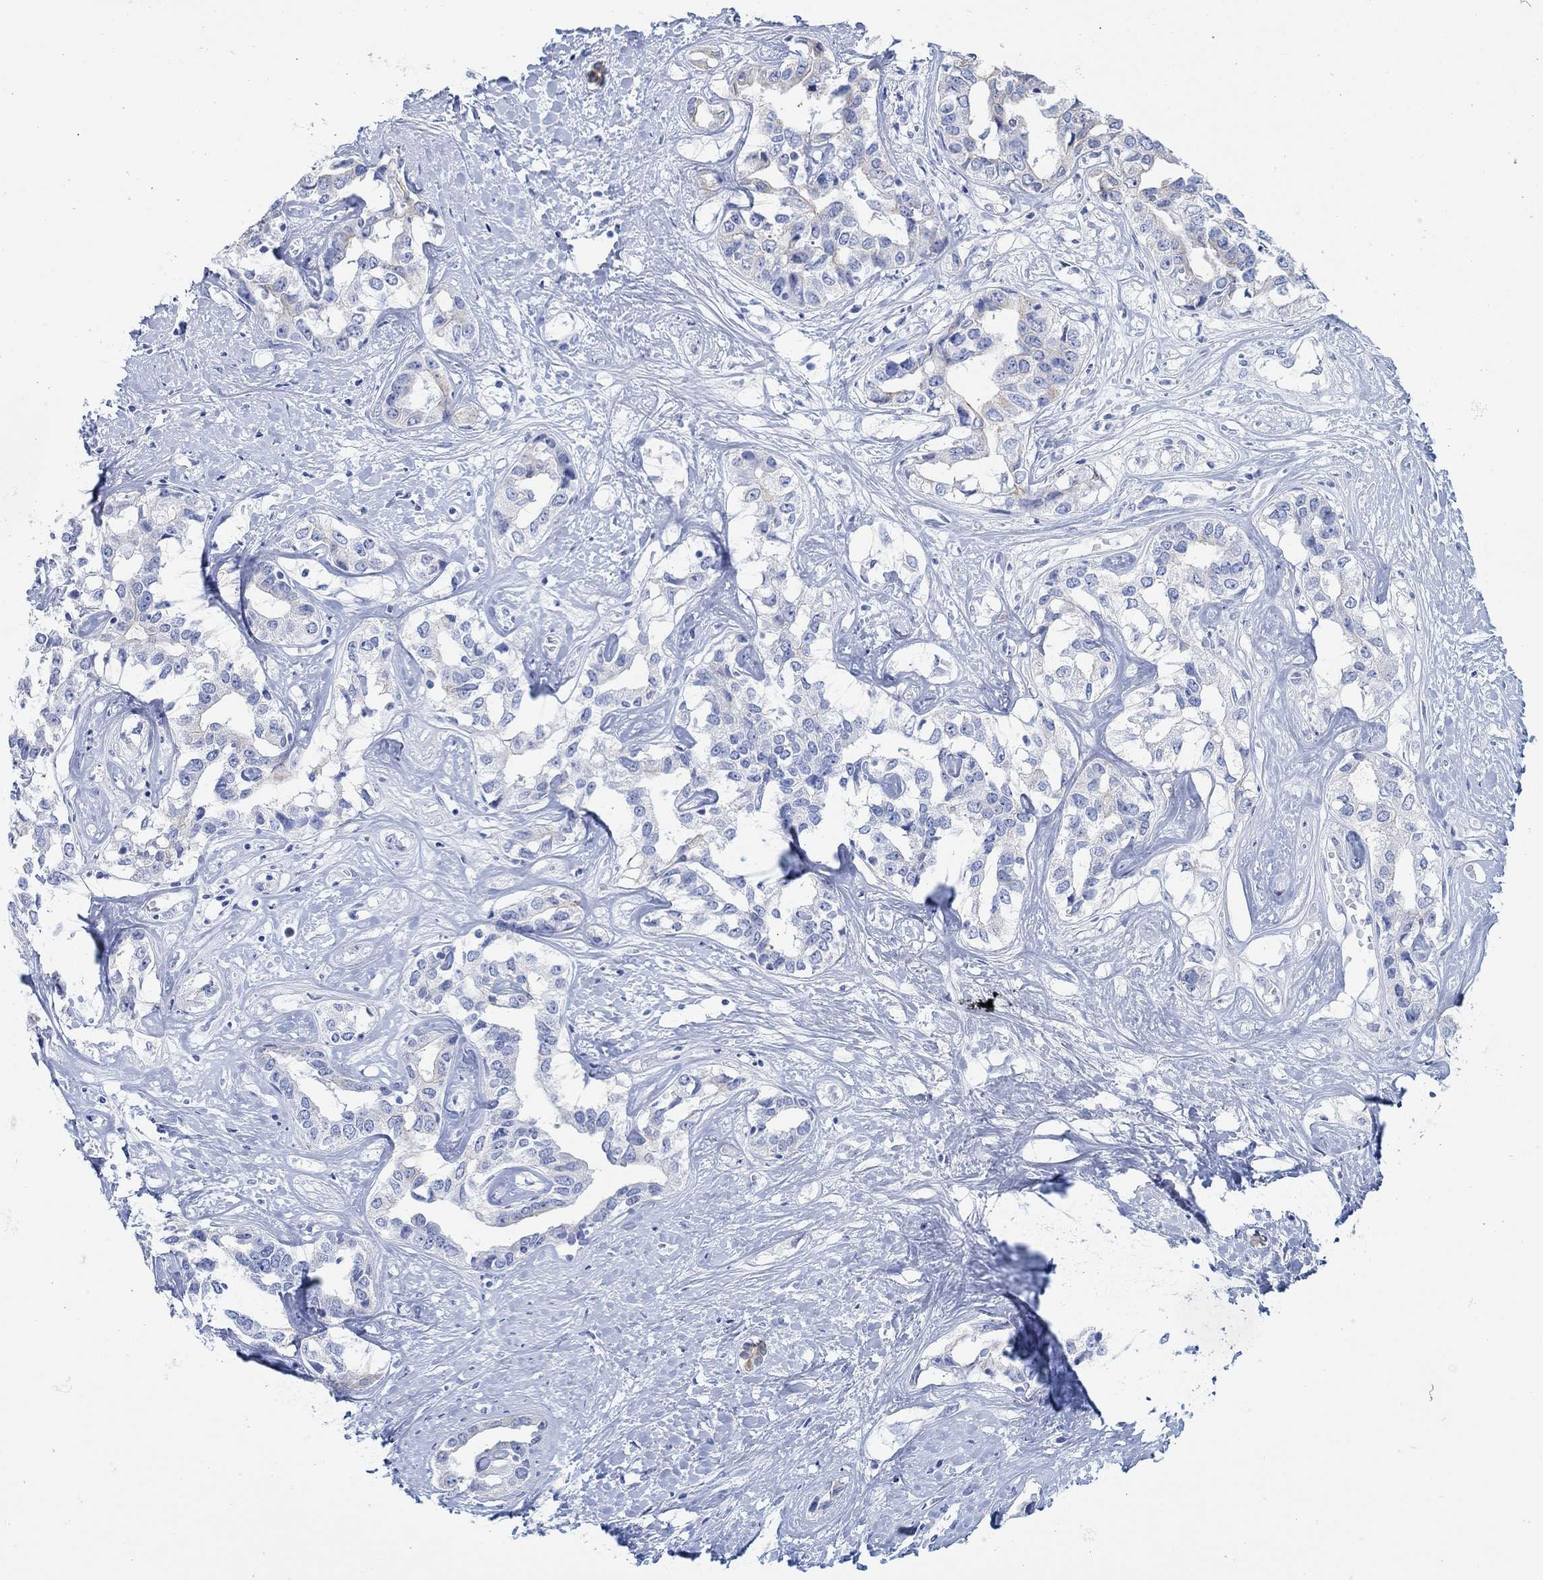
{"staining": {"intensity": "negative", "quantity": "none", "location": "none"}, "tissue": "liver cancer", "cell_type": "Tumor cells", "image_type": "cancer", "snomed": [{"axis": "morphology", "description": "Cholangiocarcinoma"}, {"axis": "topography", "description": "Liver"}], "caption": "There is no significant expression in tumor cells of liver cancer (cholangiocarcinoma).", "gene": "AK8", "patient": {"sex": "male", "age": 59}}